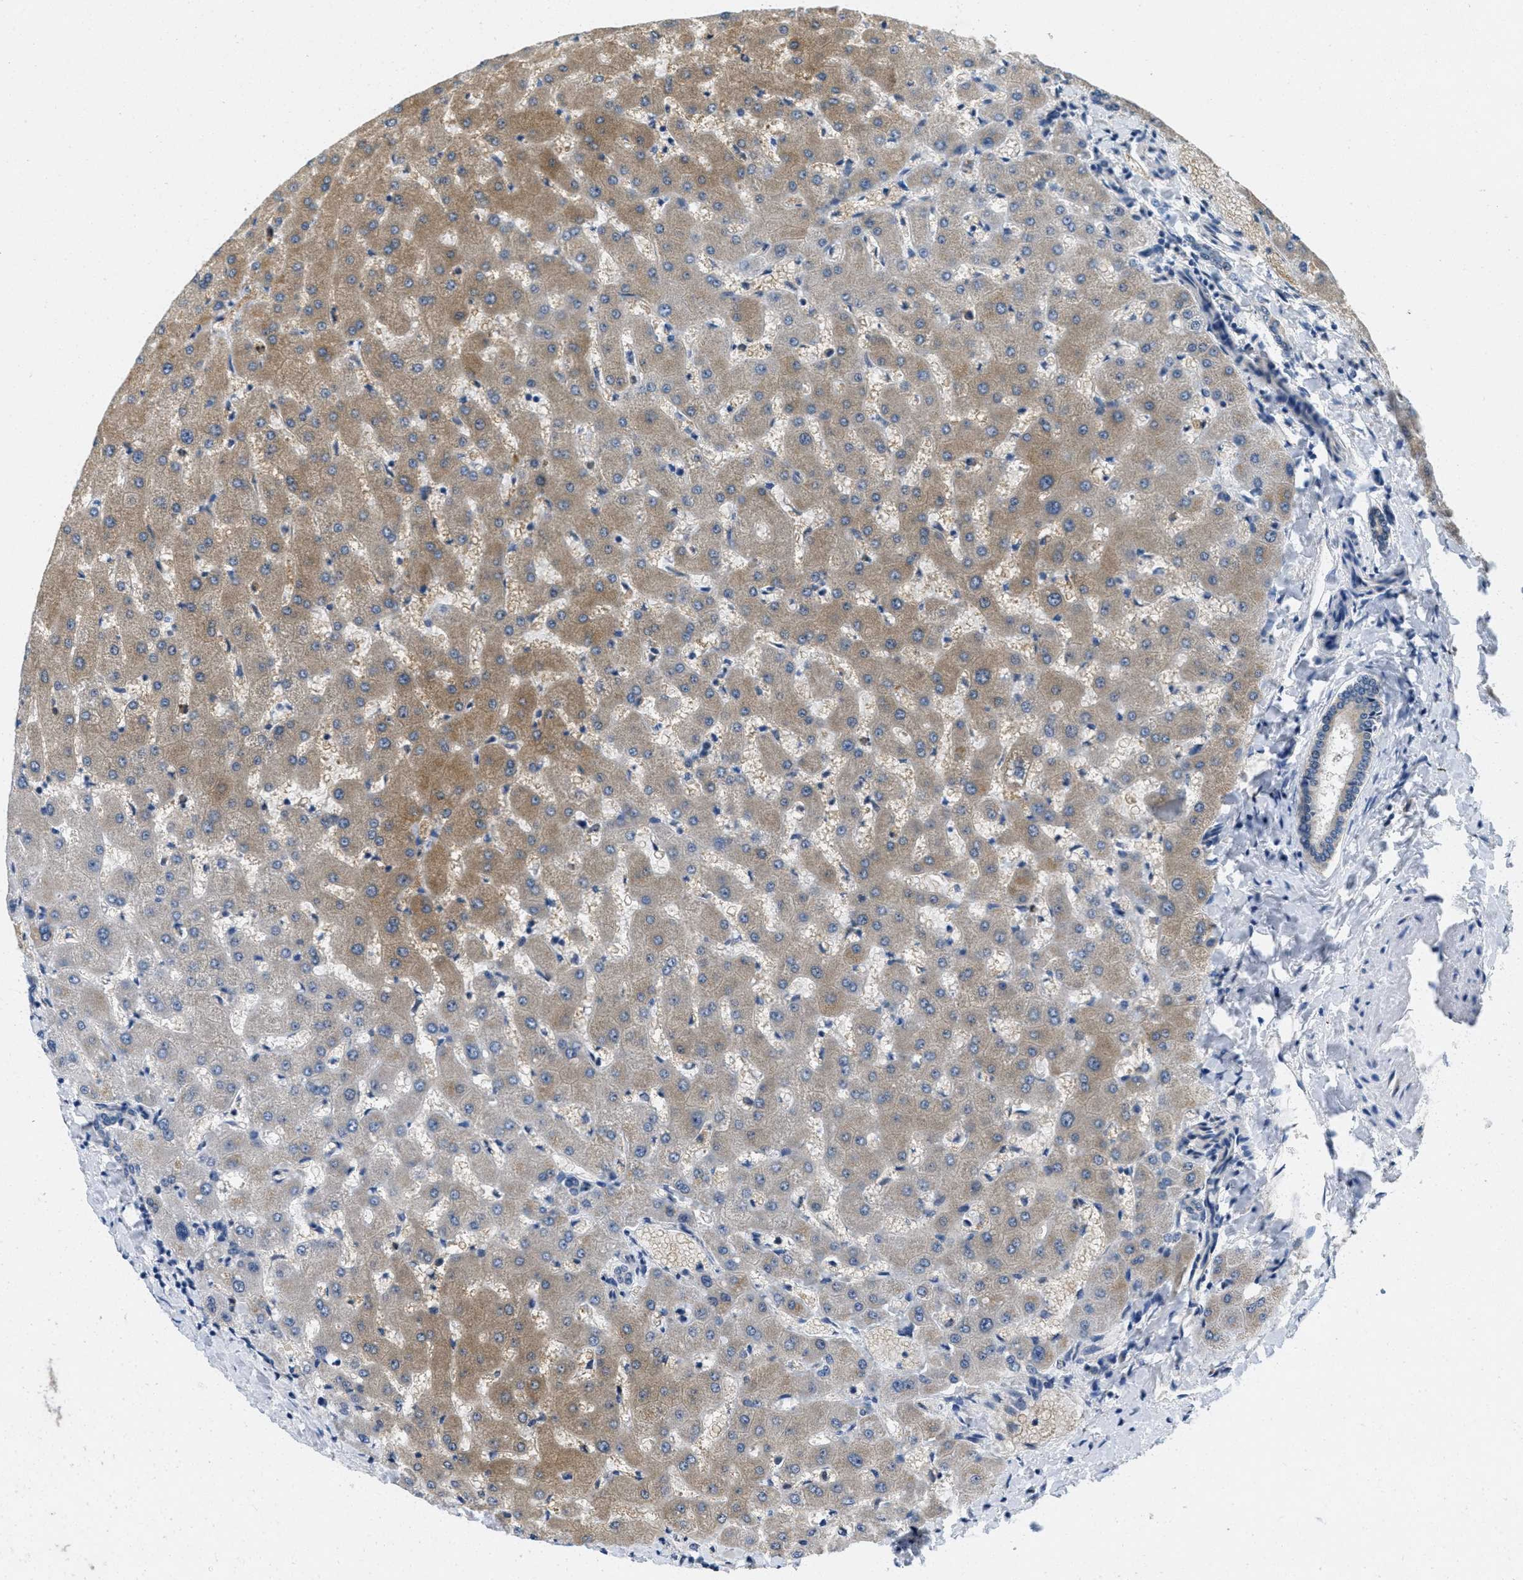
{"staining": {"intensity": "weak", "quantity": "25%-75%", "location": "cytoplasmic/membranous"}, "tissue": "liver", "cell_type": "Cholangiocytes", "image_type": "normal", "snomed": [{"axis": "morphology", "description": "Normal tissue, NOS"}, {"axis": "topography", "description": "Liver"}], "caption": "Cholangiocytes reveal weak cytoplasmic/membranous expression in about 25%-75% of cells in benign liver.", "gene": "TOMM70", "patient": {"sex": "female", "age": 63}}